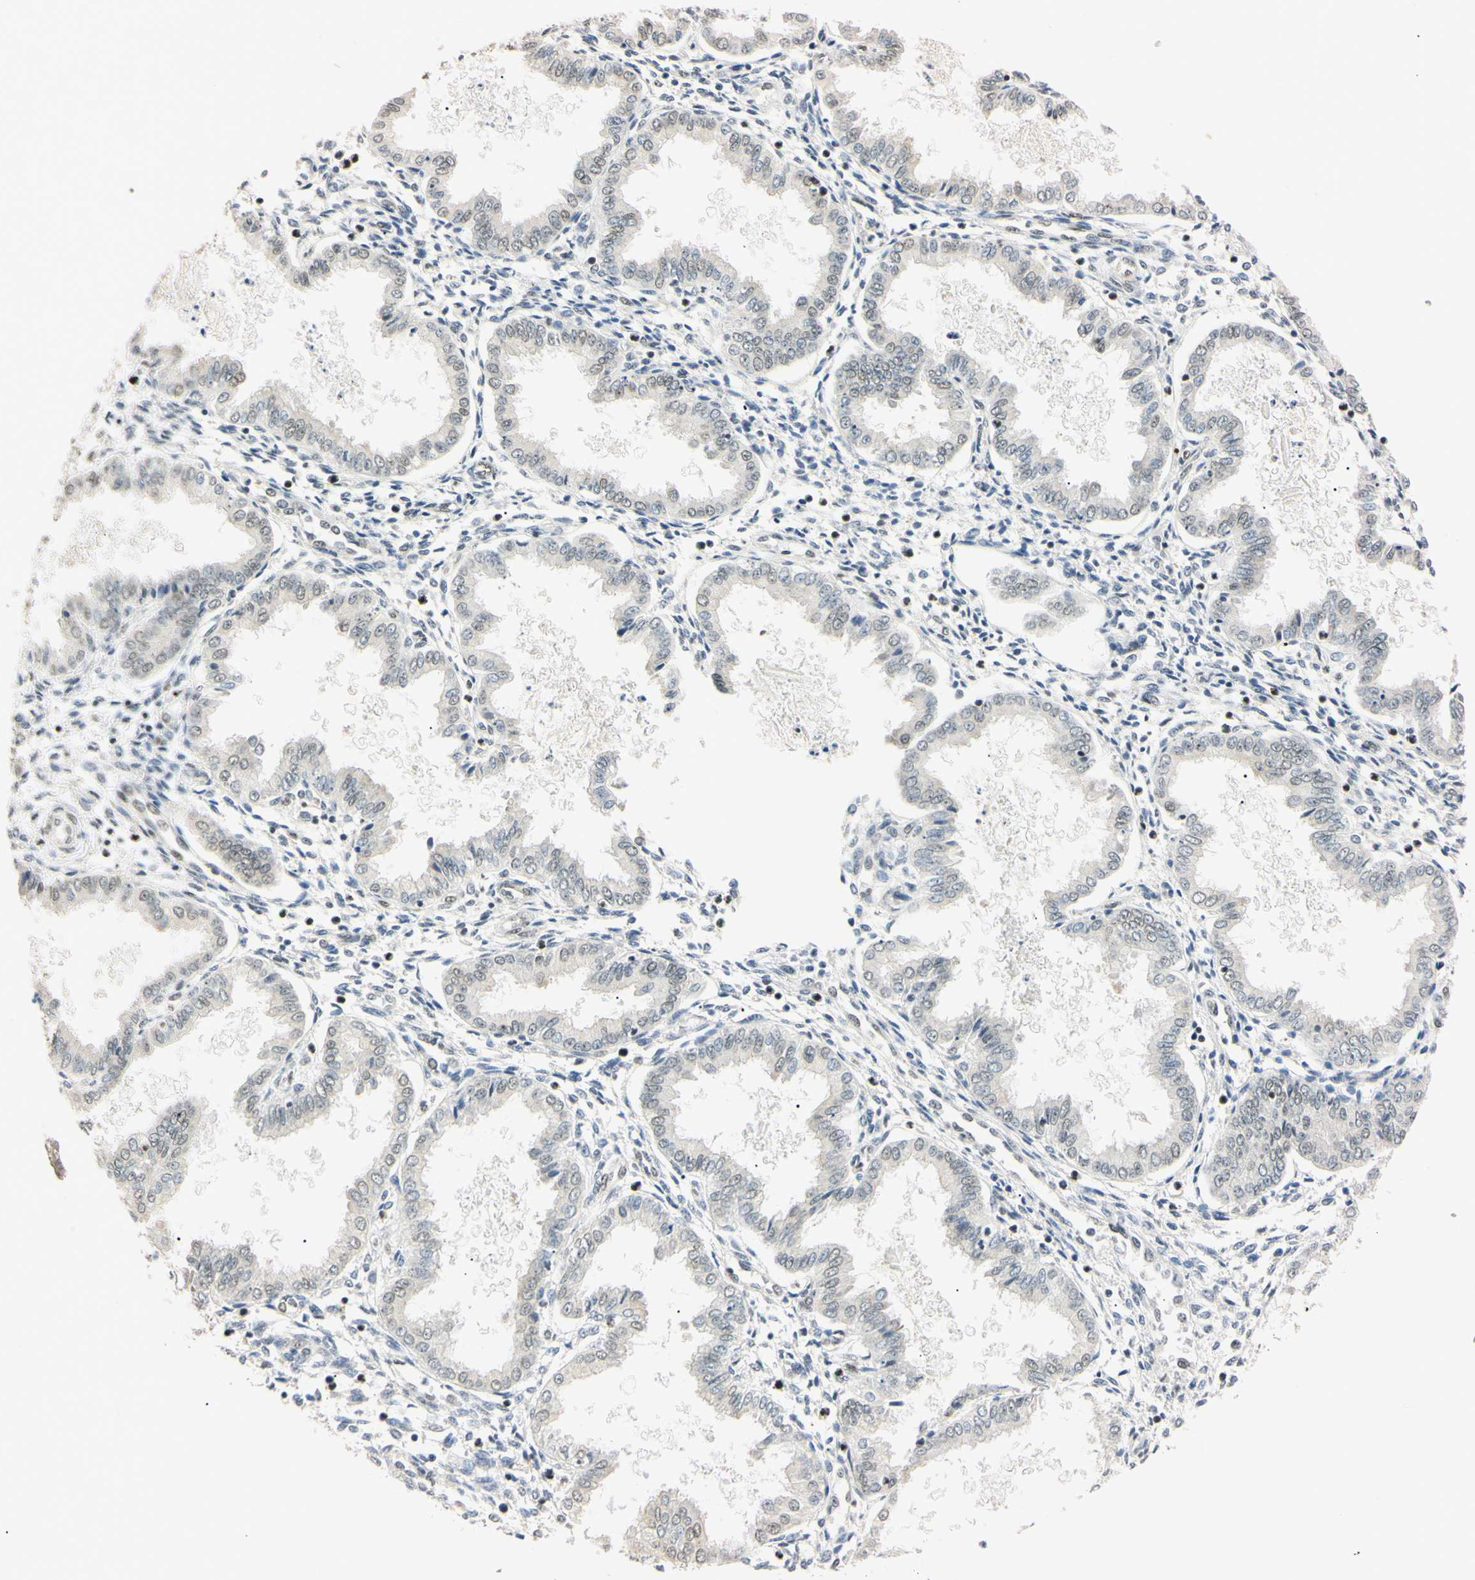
{"staining": {"intensity": "moderate", "quantity": "<25%", "location": "nuclear"}, "tissue": "endometrium", "cell_type": "Cells in endometrial stroma", "image_type": "normal", "snomed": [{"axis": "morphology", "description": "Normal tissue, NOS"}, {"axis": "topography", "description": "Endometrium"}], "caption": "Protein analysis of benign endometrium shows moderate nuclear positivity in about <25% of cells in endometrial stroma.", "gene": "SMARCA5", "patient": {"sex": "female", "age": 33}}